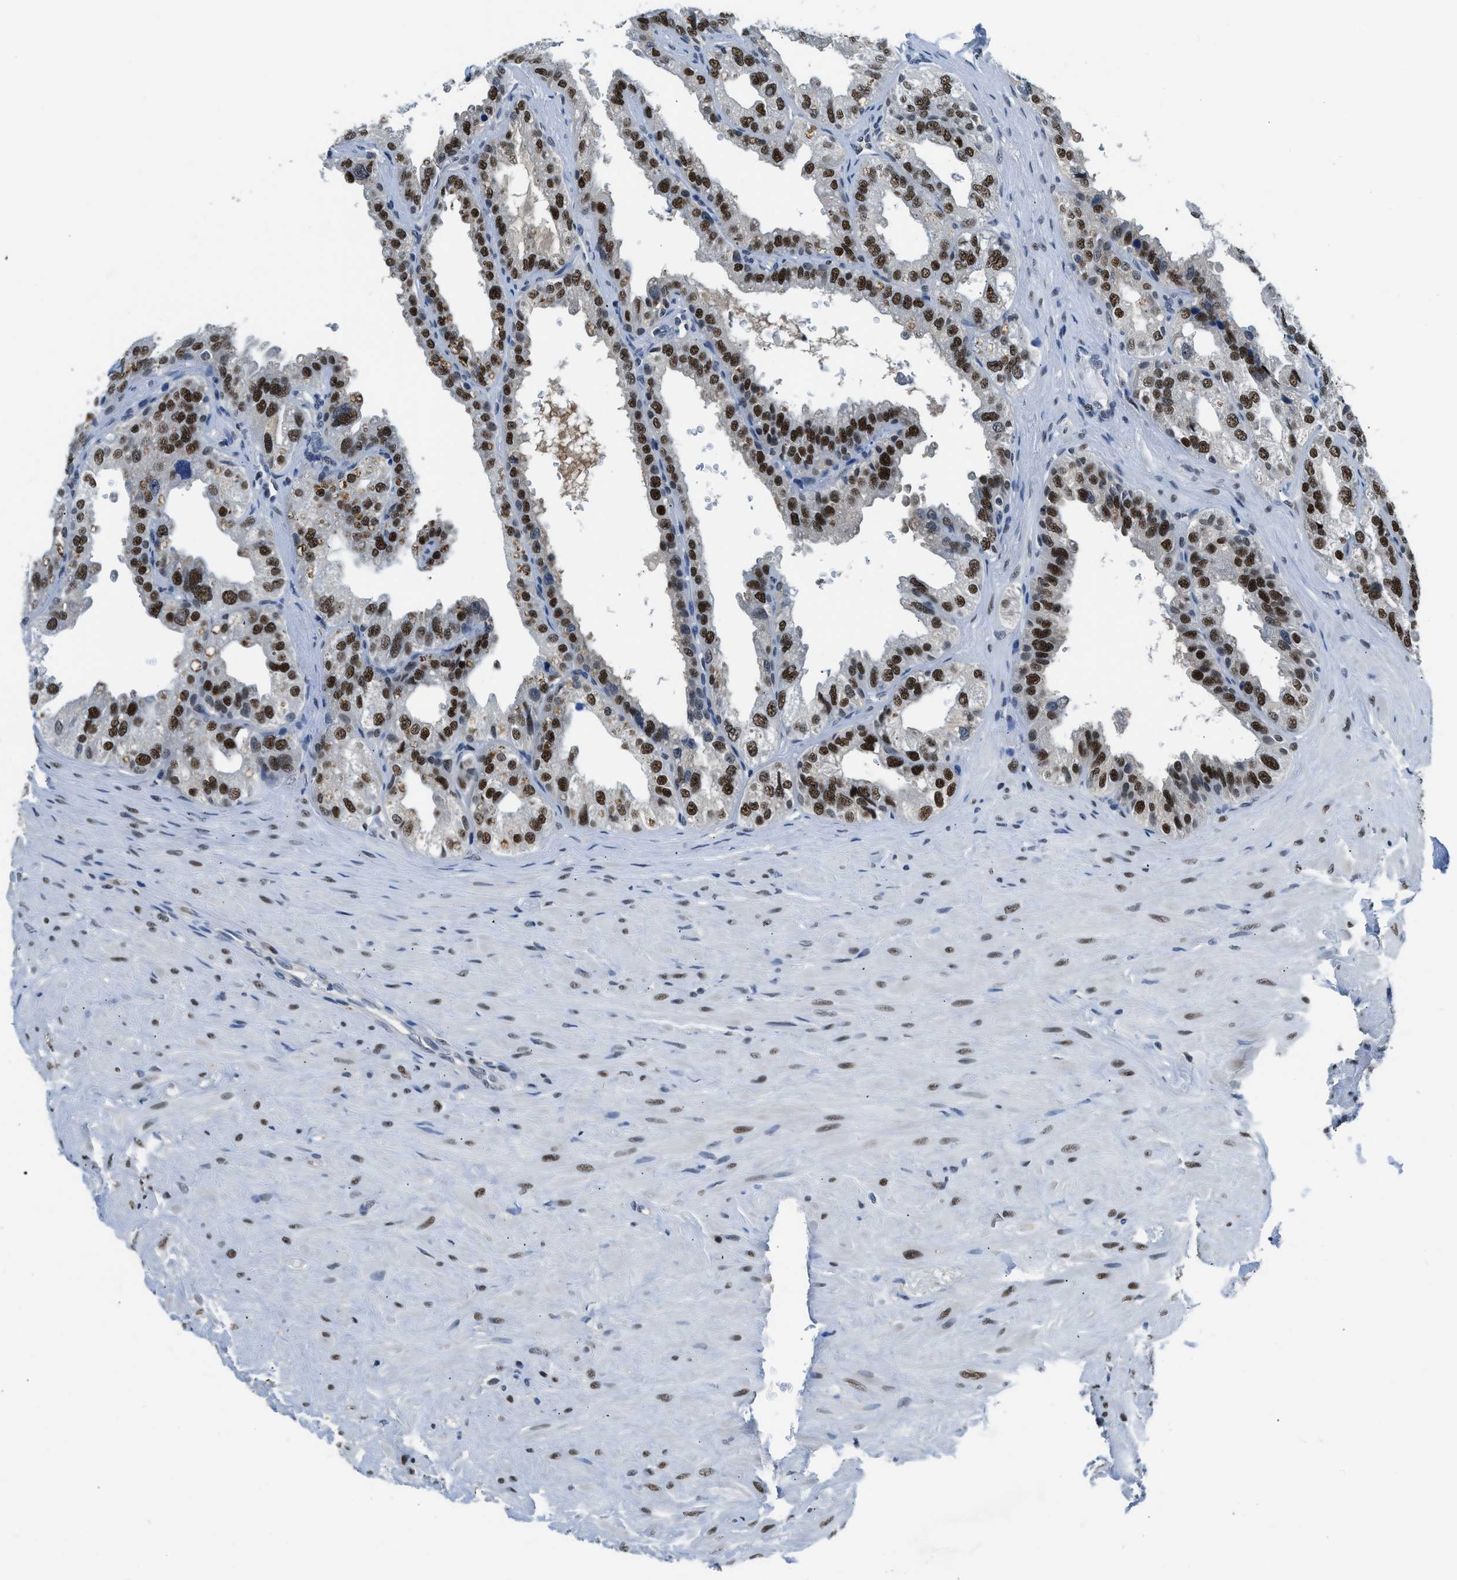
{"staining": {"intensity": "strong", "quantity": "25%-75%", "location": "nuclear"}, "tissue": "seminal vesicle", "cell_type": "Glandular cells", "image_type": "normal", "snomed": [{"axis": "morphology", "description": "Normal tissue, NOS"}, {"axis": "topography", "description": "Seminal veicle"}], "caption": "A brown stain highlights strong nuclear expression of a protein in glandular cells of unremarkable seminal vesicle. Ihc stains the protein in brown and the nuclei are stained blue.", "gene": "ALX1", "patient": {"sex": "male", "age": 68}}